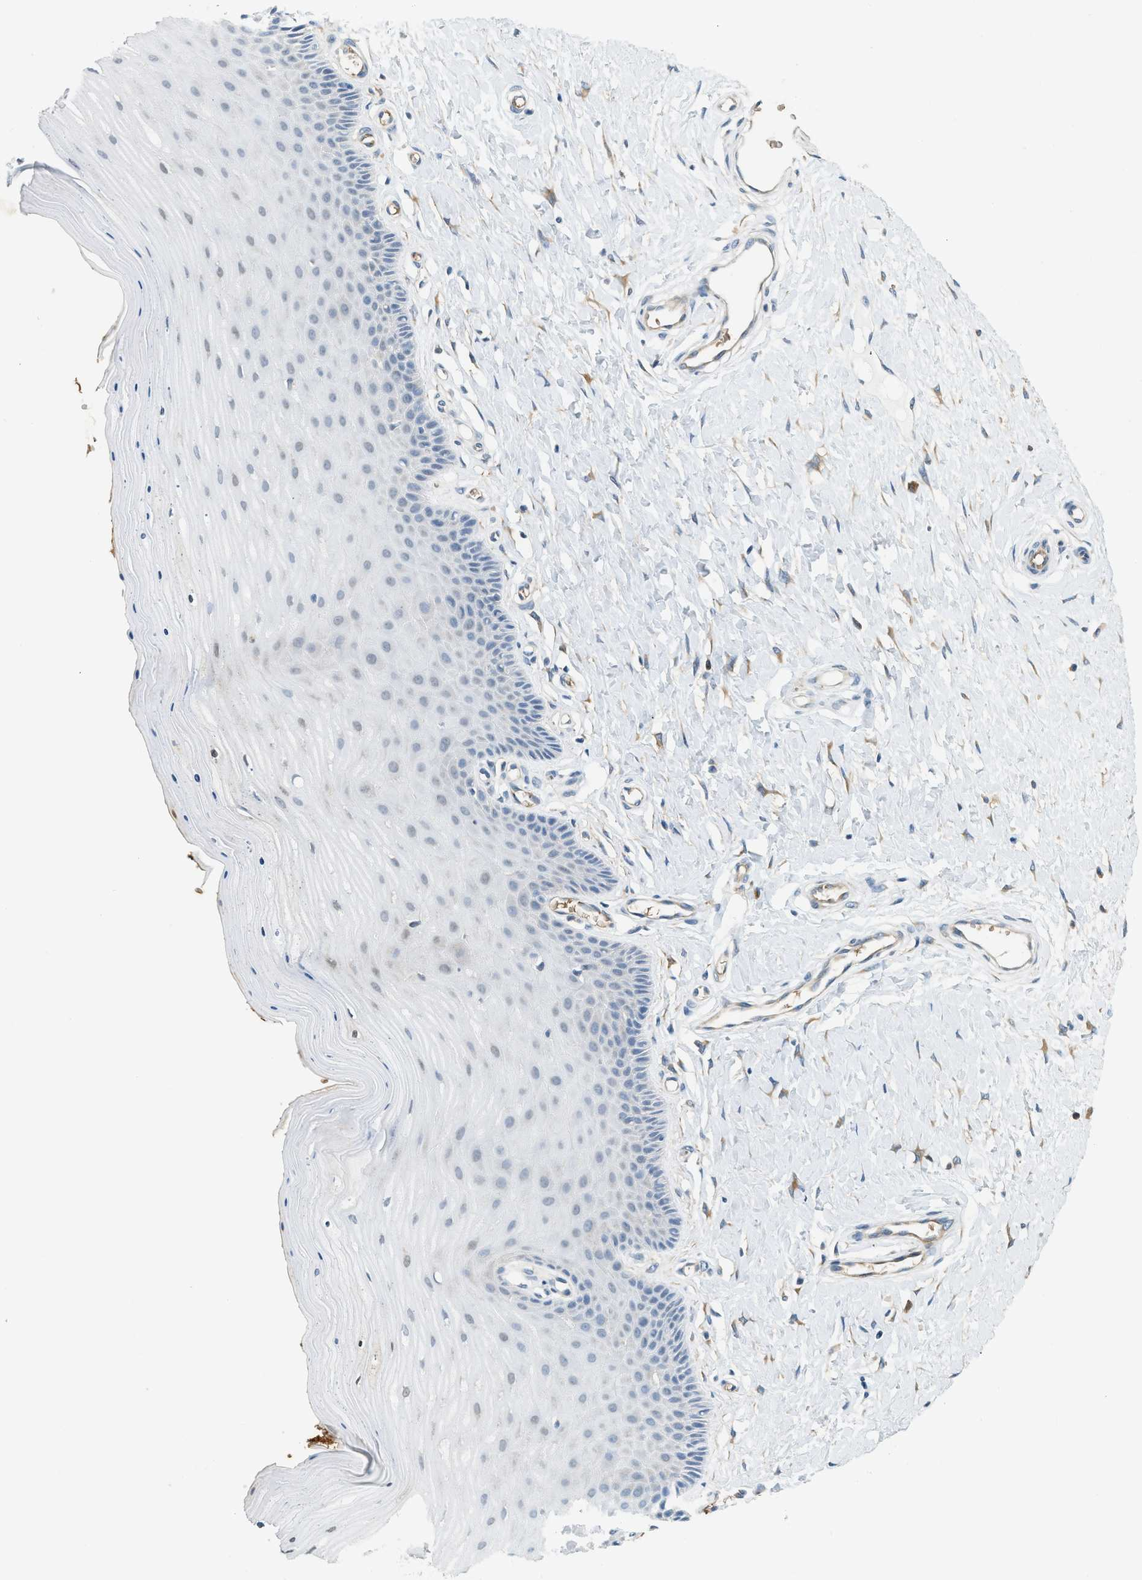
{"staining": {"intensity": "negative", "quantity": "none", "location": "none"}, "tissue": "cervix", "cell_type": "Squamous epithelial cells", "image_type": "normal", "snomed": [{"axis": "morphology", "description": "Normal tissue, NOS"}, {"axis": "topography", "description": "Cervix"}], "caption": "A photomicrograph of cervix stained for a protein exhibits no brown staining in squamous epithelial cells.", "gene": "CYTH2", "patient": {"sex": "female", "age": 55}}